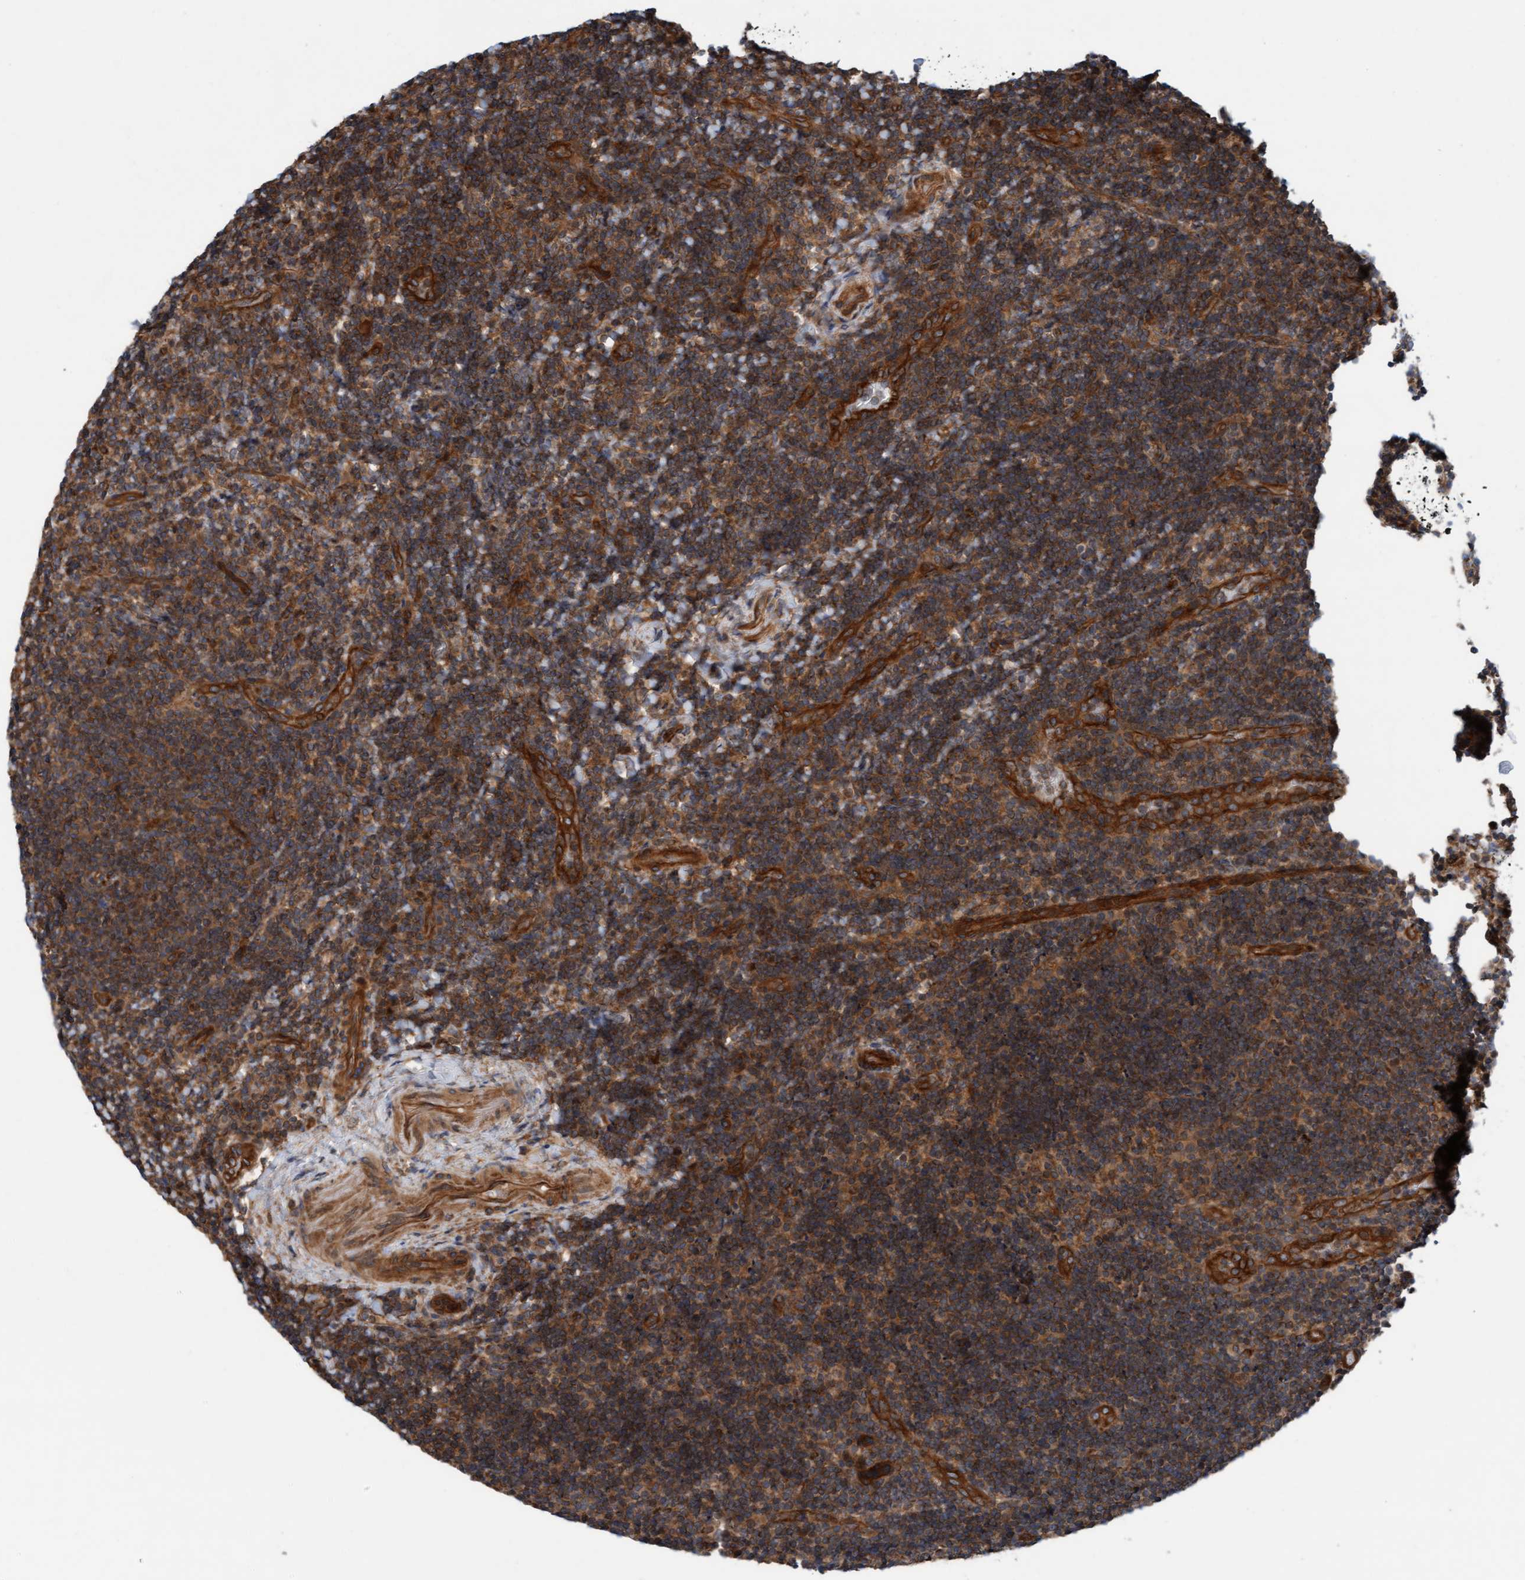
{"staining": {"intensity": "moderate", "quantity": ">75%", "location": "cytoplasmic/membranous"}, "tissue": "lymphoma", "cell_type": "Tumor cells", "image_type": "cancer", "snomed": [{"axis": "morphology", "description": "Malignant lymphoma, non-Hodgkin's type, High grade"}, {"axis": "topography", "description": "Tonsil"}], "caption": "DAB immunohistochemical staining of malignant lymphoma, non-Hodgkin's type (high-grade) demonstrates moderate cytoplasmic/membranous protein expression in about >75% of tumor cells.", "gene": "ERAL1", "patient": {"sex": "female", "age": 36}}